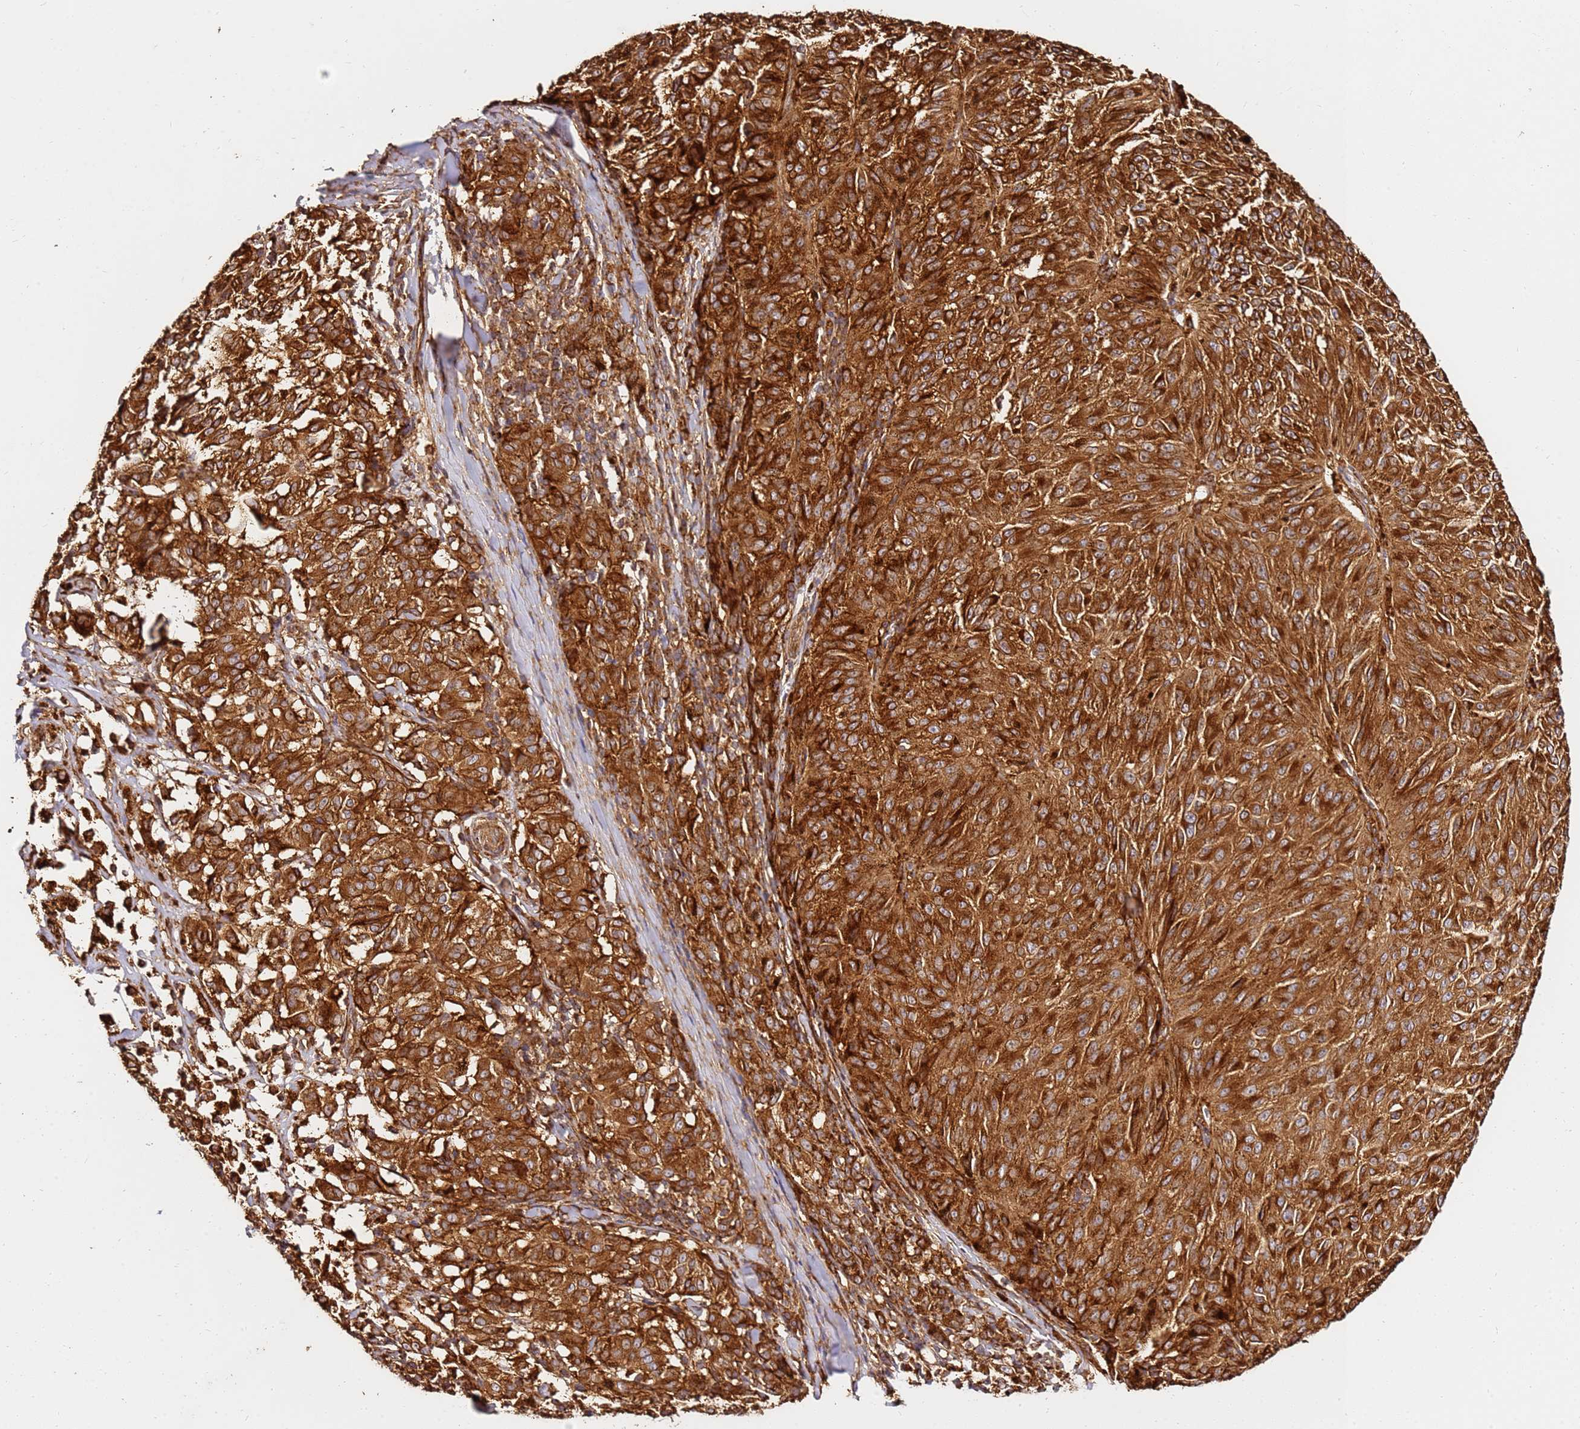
{"staining": {"intensity": "strong", "quantity": ">75%", "location": "cytoplasmic/membranous"}, "tissue": "melanoma", "cell_type": "Tumor cells", "image_type": "cancer", "snomed": [{"axis": "morphology", "description": "Malignant melanoma, NOS"}, {"axis": "topography", "description": "Skin"}], "caption": "A photomicrograph of human melanoma stained for a protein reveals strong cytoplasmic/membranous brown staining in tumor cells.", "gene": "DVL3", "patient": {"sex": "female", "age": 72}}